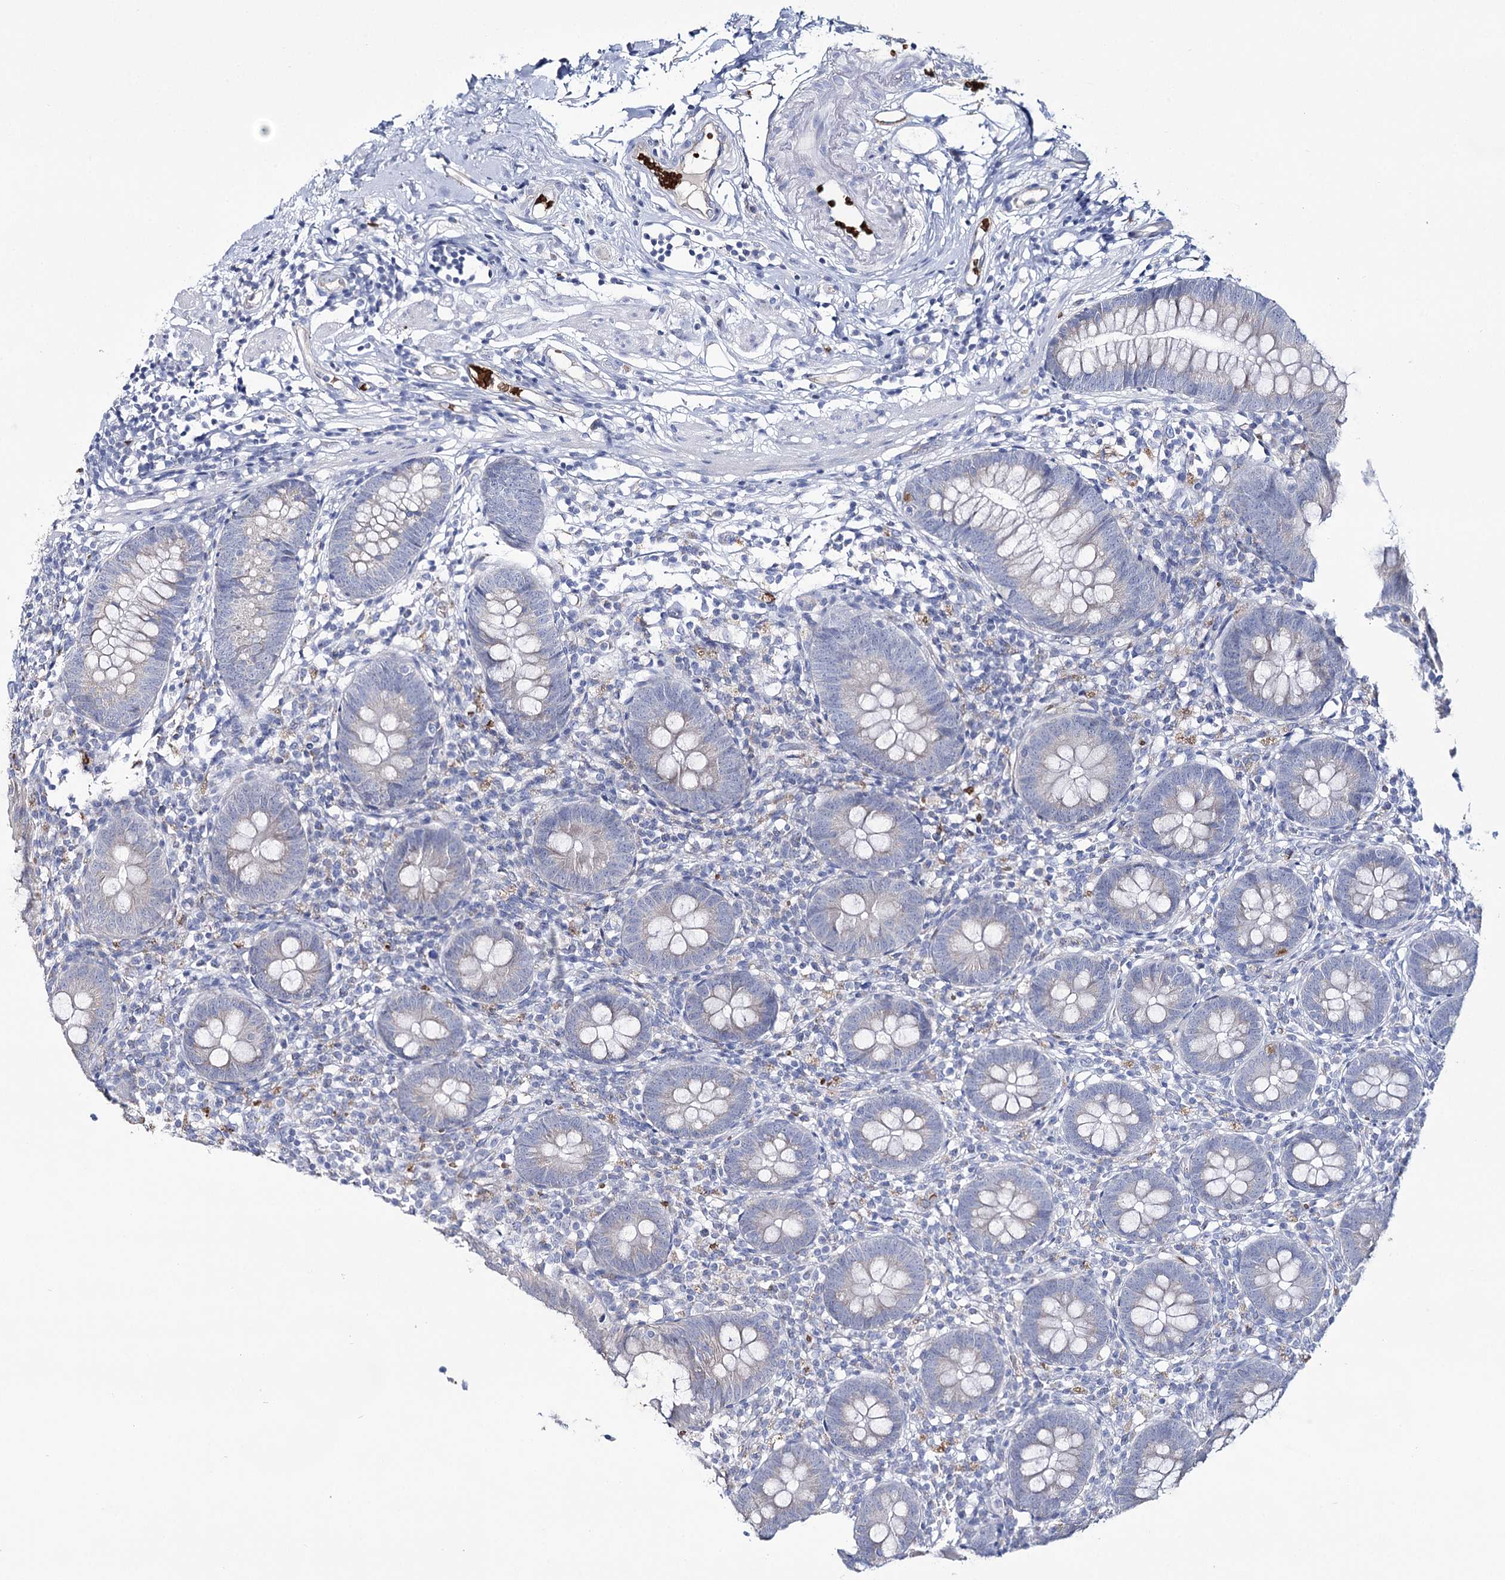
{"staining": {"intensity": "negative", "quantity": "none", "location": "none"}, "tissue": "appendix", "cell_type": "Glandular cells", "image_type": "normal", "snomed": [{"axis": "morphology", "description": "Normal tissue, NOS"}, {"axis": "topography", "description": "Appendix"}], "caption": "The IHC histopathology image has no significant staining in glandular cells of appendix. (Stains: DAB immunohistochemistry (IHC) with hematoxylin counter stain, Microscopy: brightfield microscopy at high magnification).", "gene": "GBF1", "patient": {"sex": "female", "age": 62}}